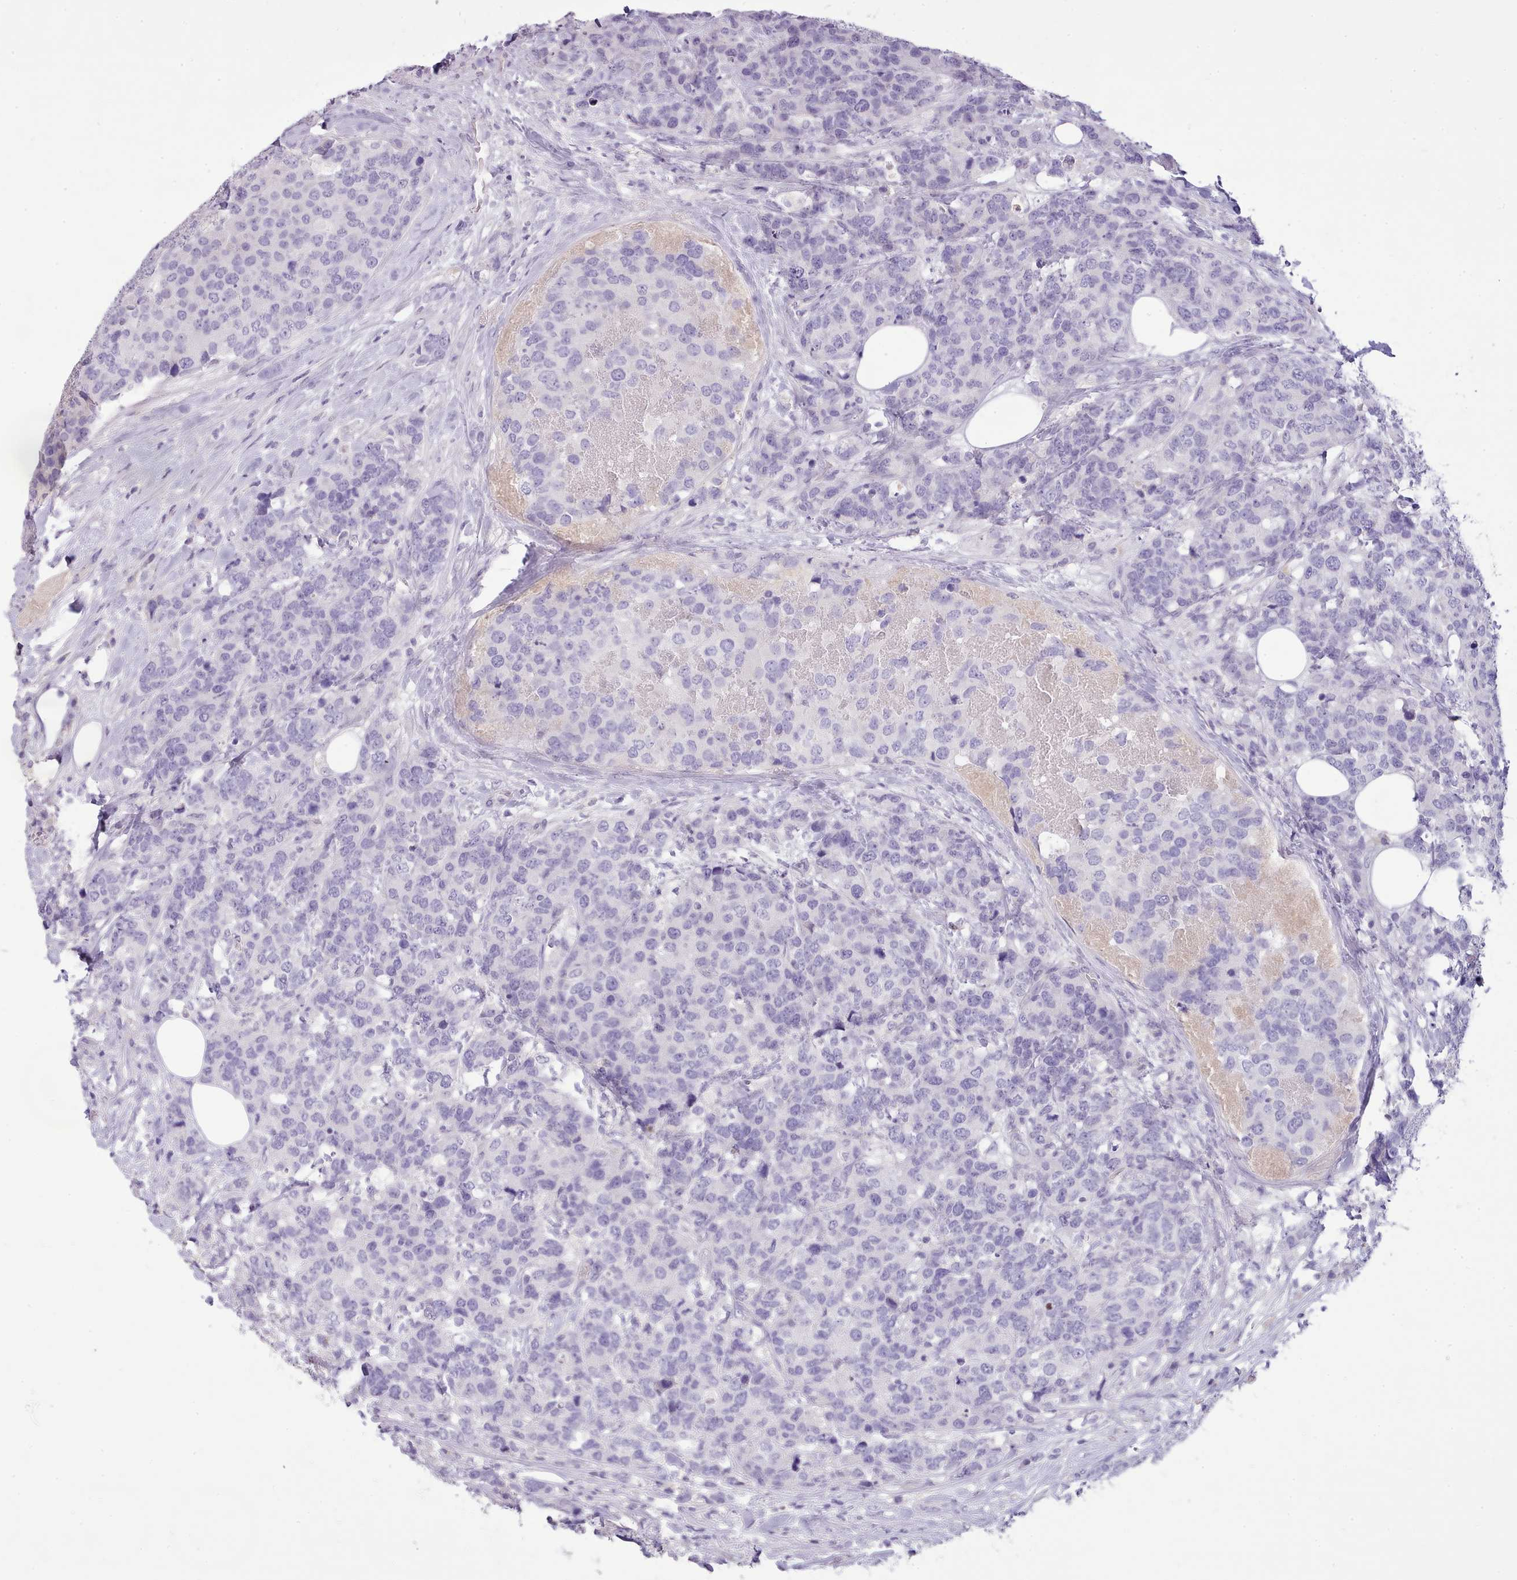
{"staining": {"intensity": "negative", "quantity": "none", "location": "none"}, "tissue": "breast cancer", "cell_type": "Tumor cells", "image_type": "cancer", "snomed": [{"axis": "morphology", "description": "Lobular carcinoma"}, {"axis": "topography", "description": "Breast"}], "caption": "IHC of human breast lobular carcinoma displays no positivity in tumor cells.", "gene": "TOX2", "patient": {"sex": "female", "age": 59}}